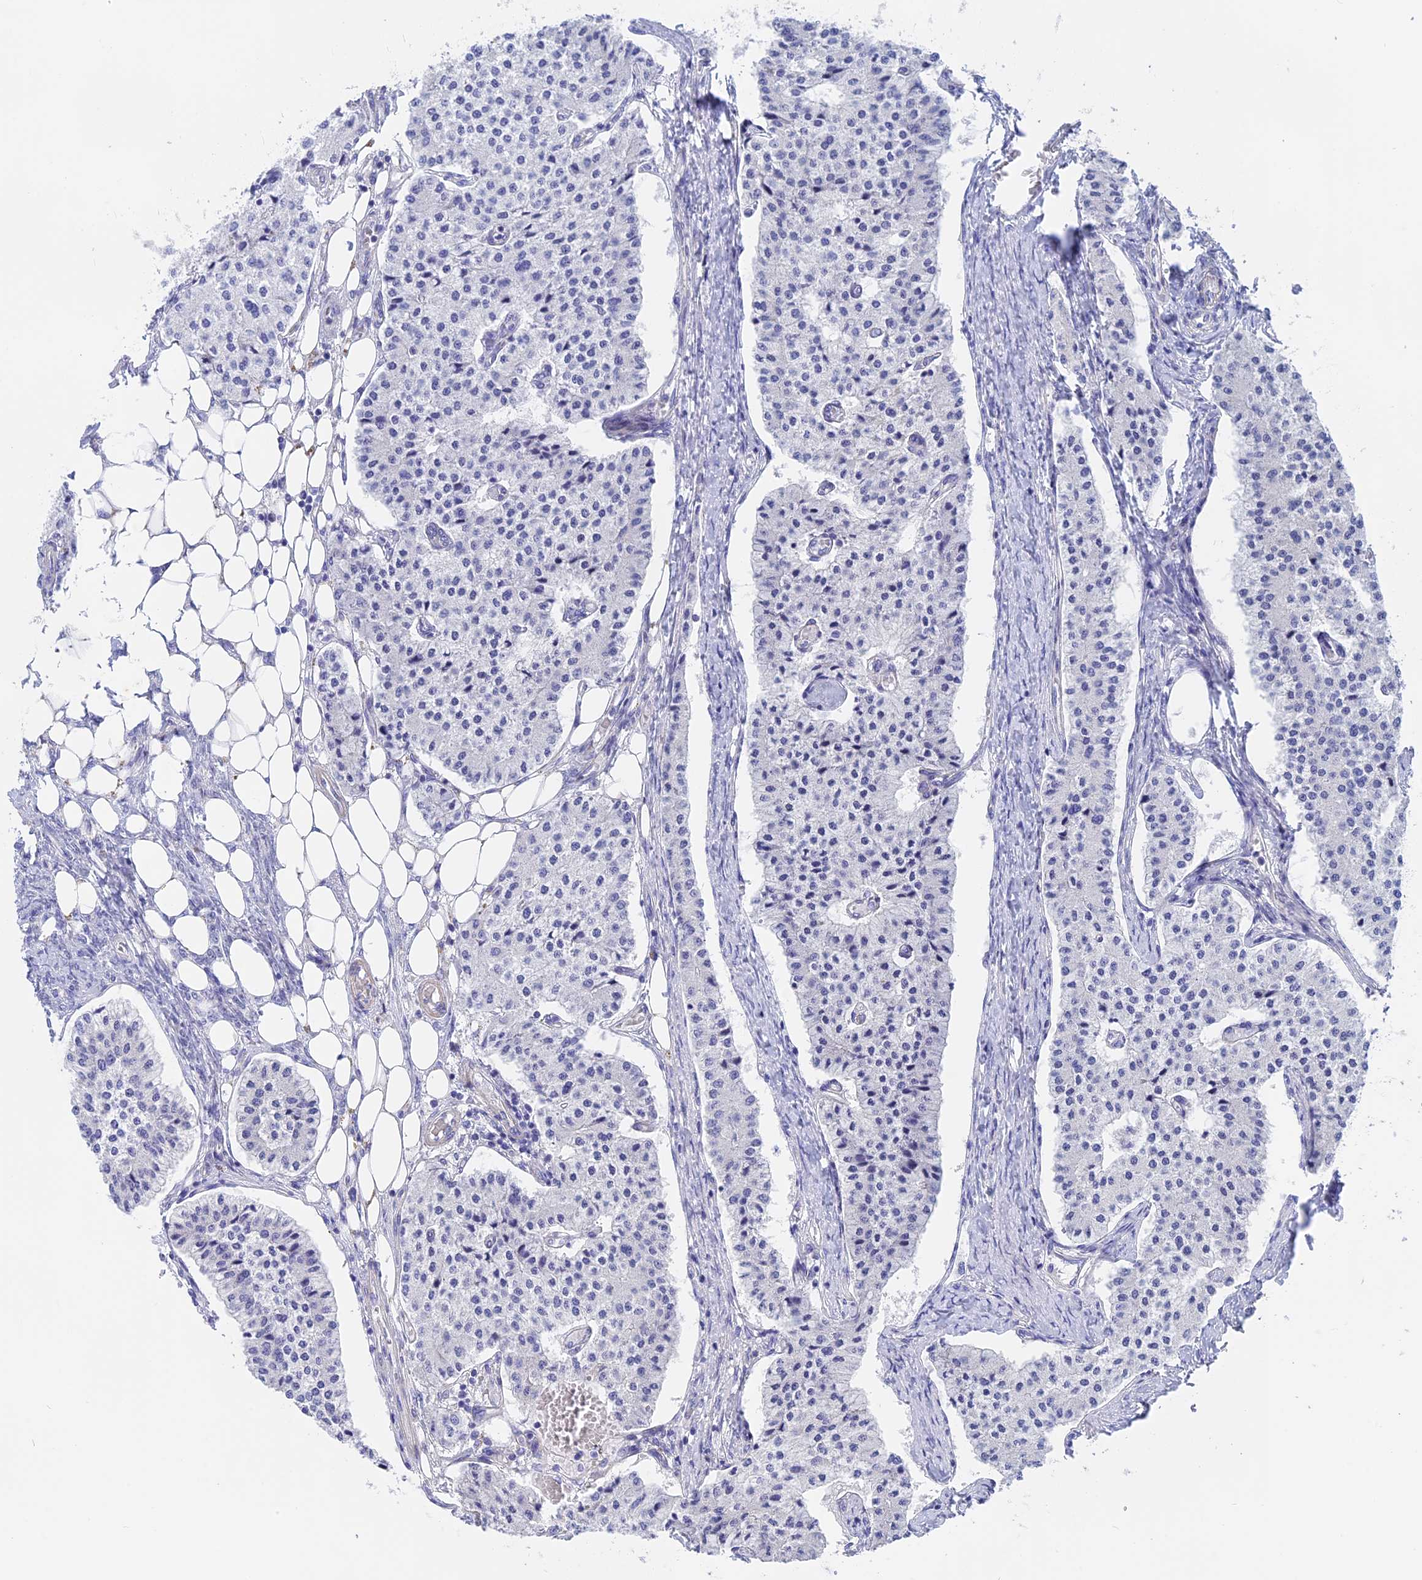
{"staining": {"intensity": "negative", "quantity": "none", "location": "none"}, "tissue": "carcinoid", "cell_type": "Tumor cells", "image_type": "cancer", "snomed": [{"axis": "morphology", "description": "Carcinoid, malignant, NOS"}, {"axis": "topography", "description": "Colon"}], "caption": "Malignant carcinoid was stained to show a protein in brown. There is no significant expression in tumor cells.", "gene": "GLB1L", "patient": {"sex": "female", "age": 52}}